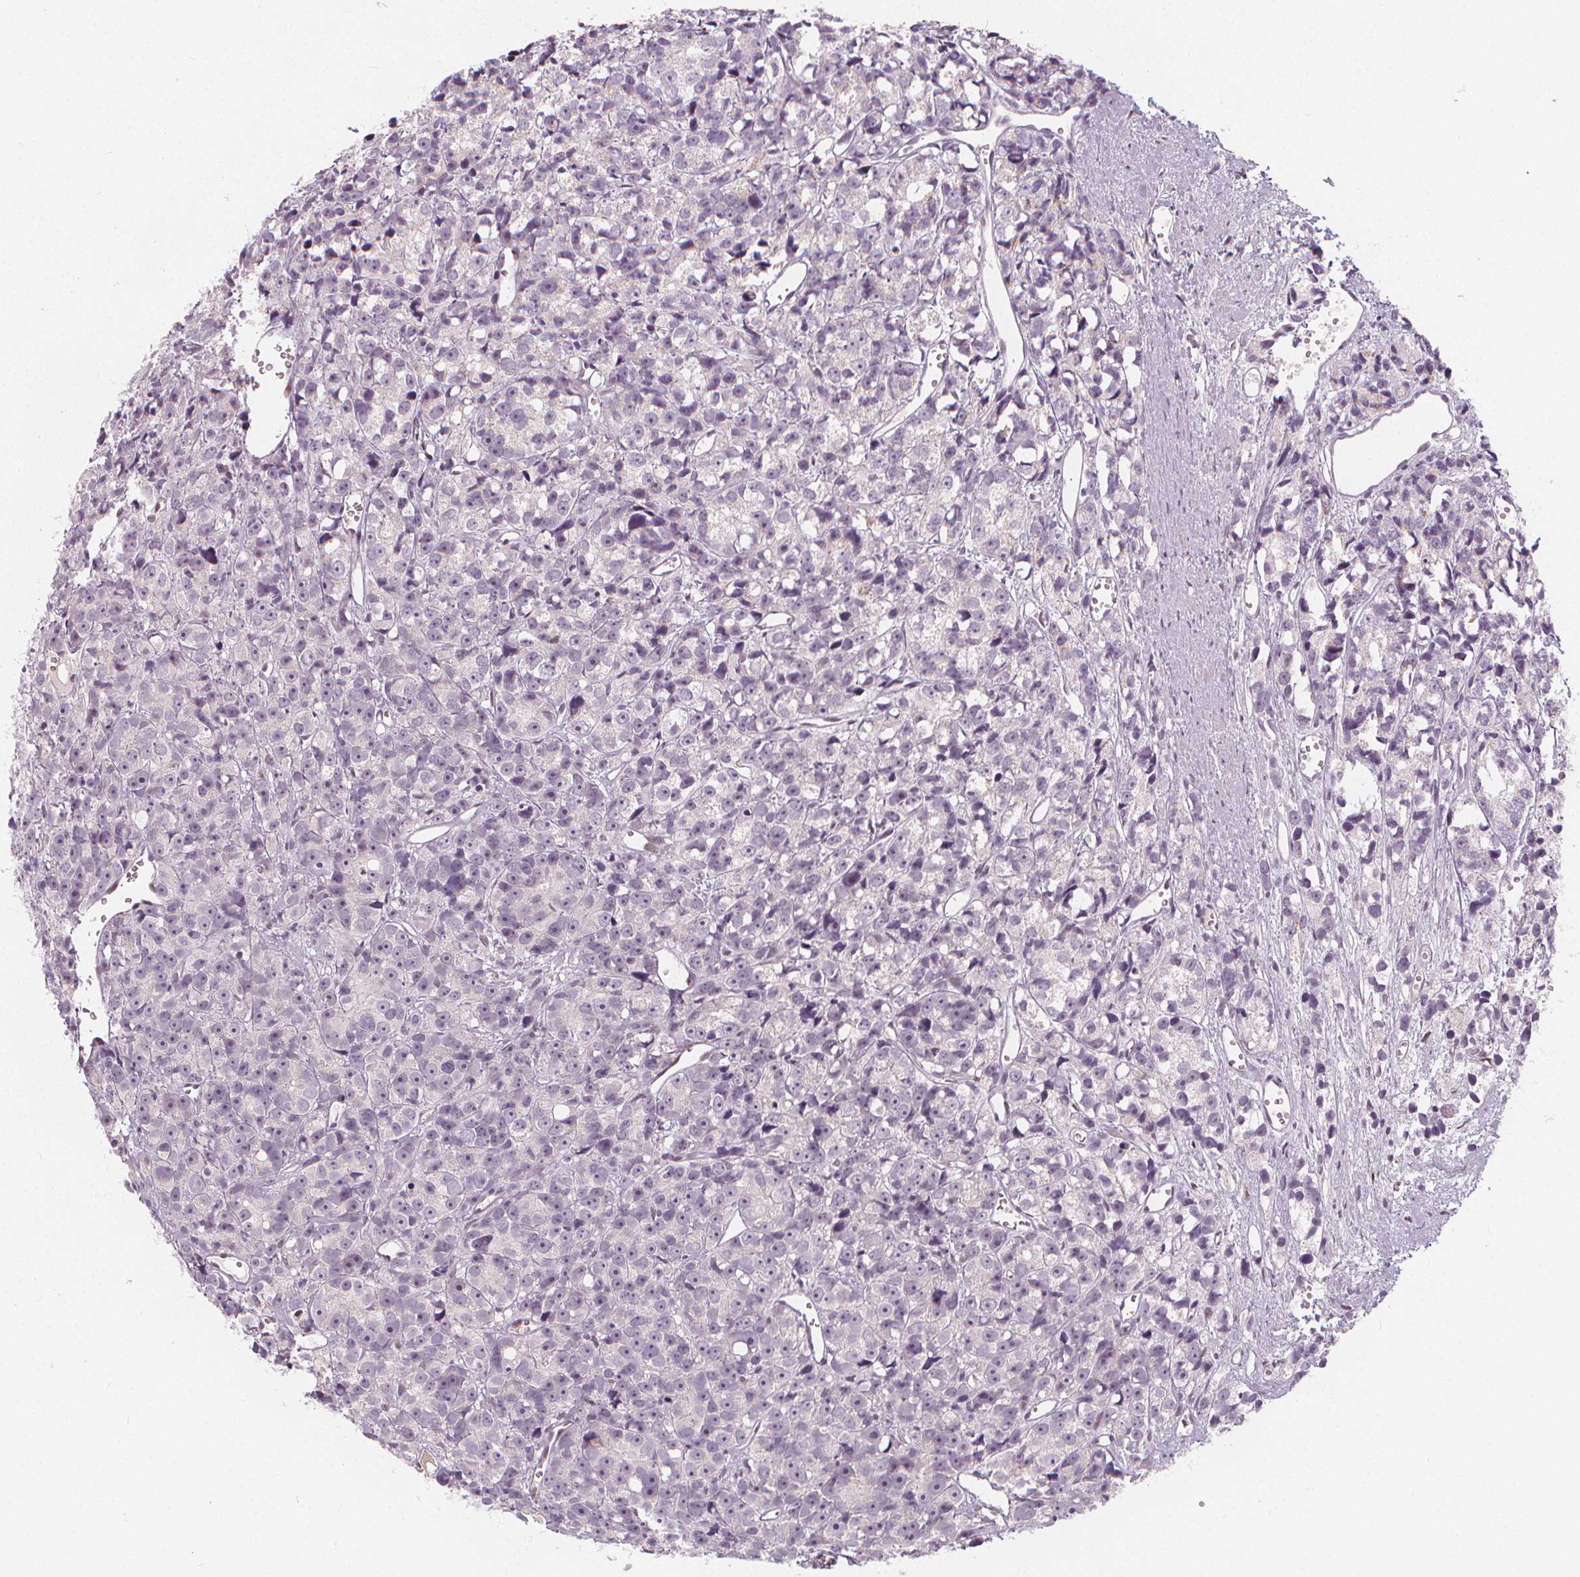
{"staining": {"intensity": "negative", "quantity": "none", "location": "none"}, "tissue": "prostate cancer", "cell_type": "Tumor cells", "image_type": "cancer", "snomed": [{"axis": "morphology", "description": "Adenocarcinoma, High grade"}, {"axis": "topography", "description": "Prostate"}], "caption": "Tumor cells show no significant staining in prostate cancer (high-grade adenocarcinoma). Brightfield microscopy of IHC stained with DAB (brown) and hematoxylin (blue), captured at high magnification.", "gene": "DRC3", "patient": {"sex": "male", "age": 77}}